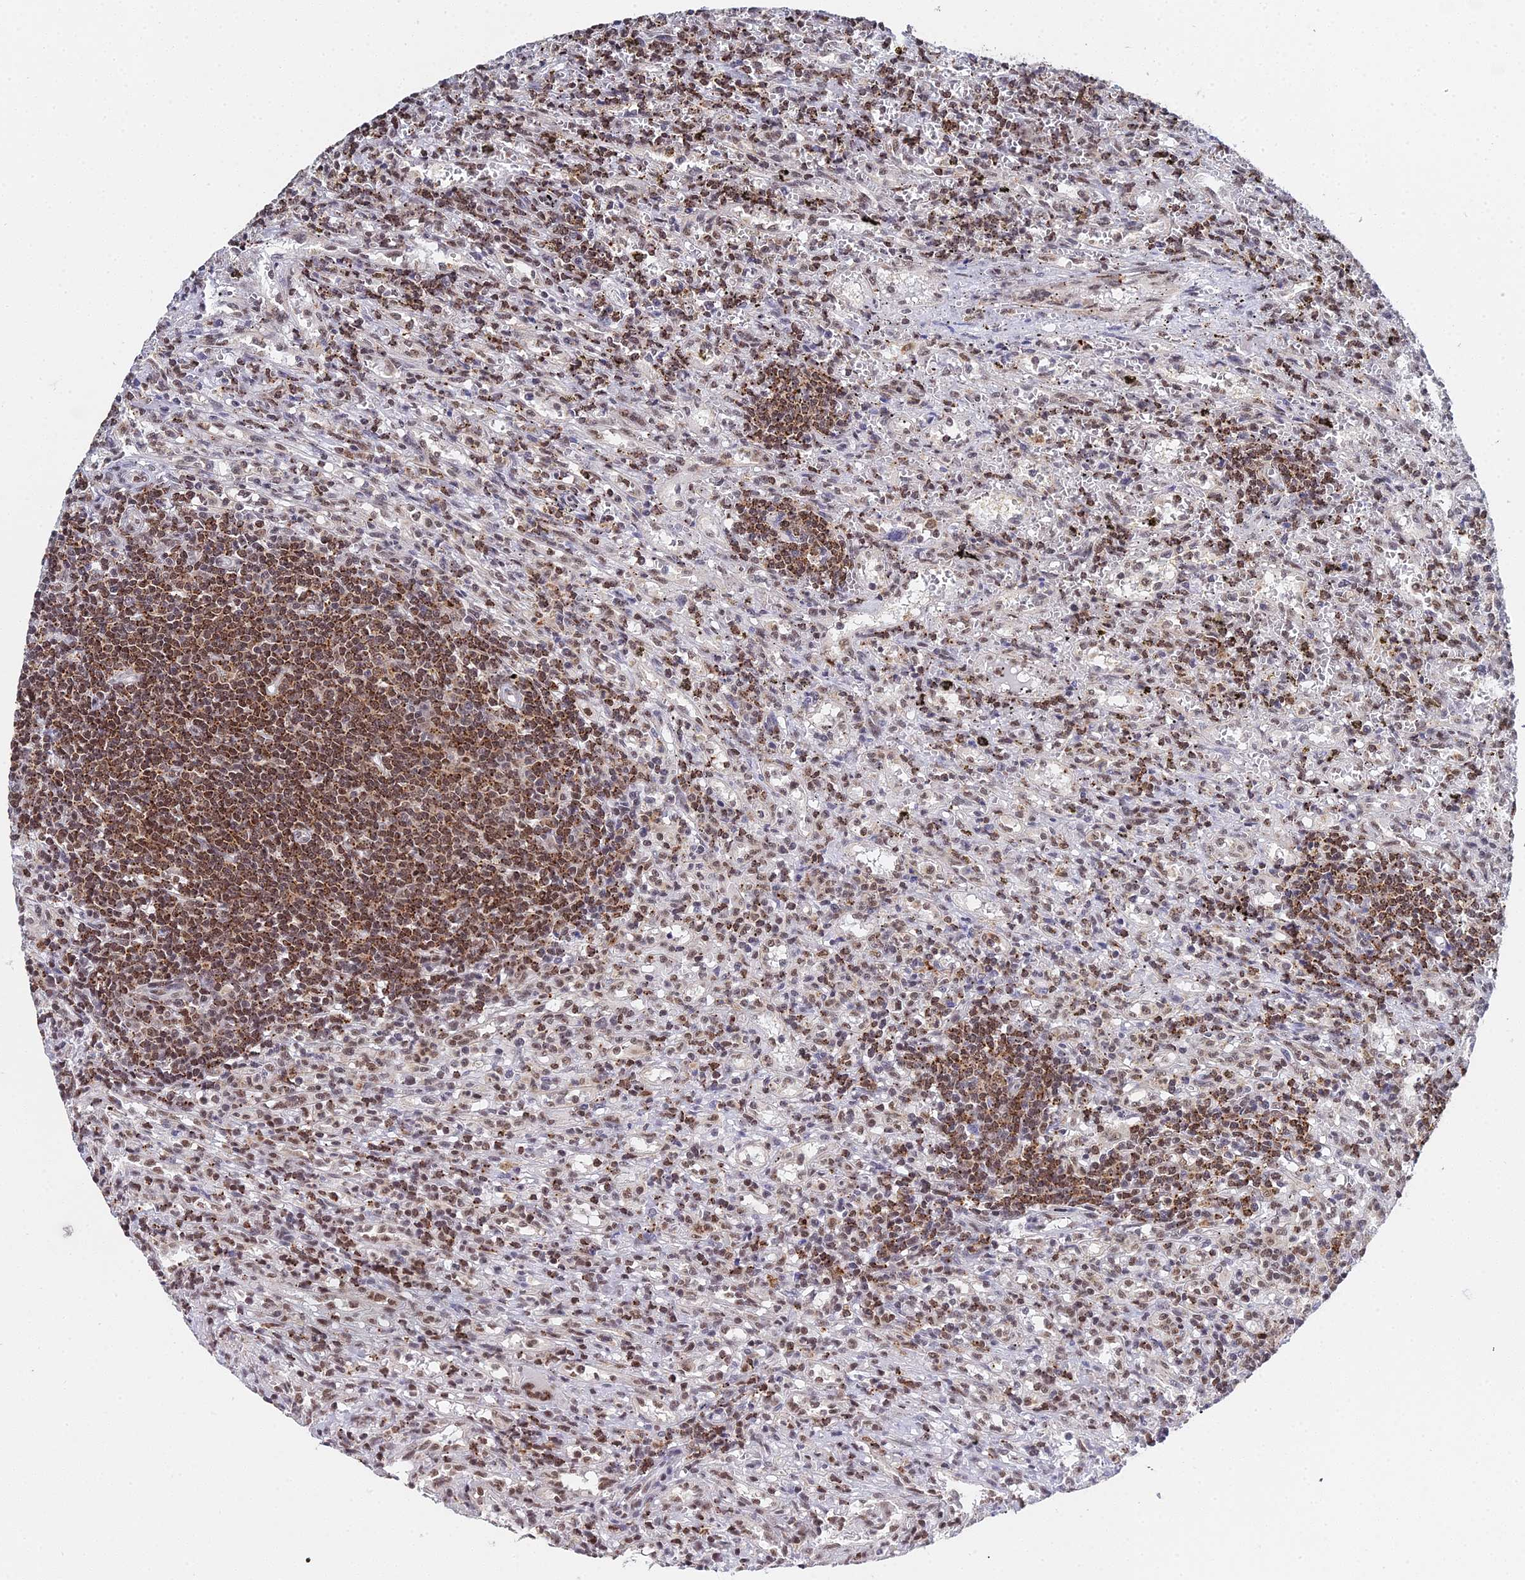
{"staining": {"intensity": "moderate", "quantity": ">75%", "location": "cytoplasmic/membranous,nuclear"}, "tissue": "lymphoma", "cell_type": "Tumor cells", "image_type": "cancer", "snomed": [{"axis": "morphology", "description": "Malignant lymphoma, non-Hodgkin's type, Low grade"}, {"axis": "topography", "description": "Spleen"}], "caption": "Tumor cells reveal medium levels of moderate cytoplasmic/membranous and nuclear expression in about >75% of cells in human malignant lymphoma, non-Hodgkin's type (low-grade).", "gene": "MAGOHB", "patient": {"sex": "male", "age": 76}}